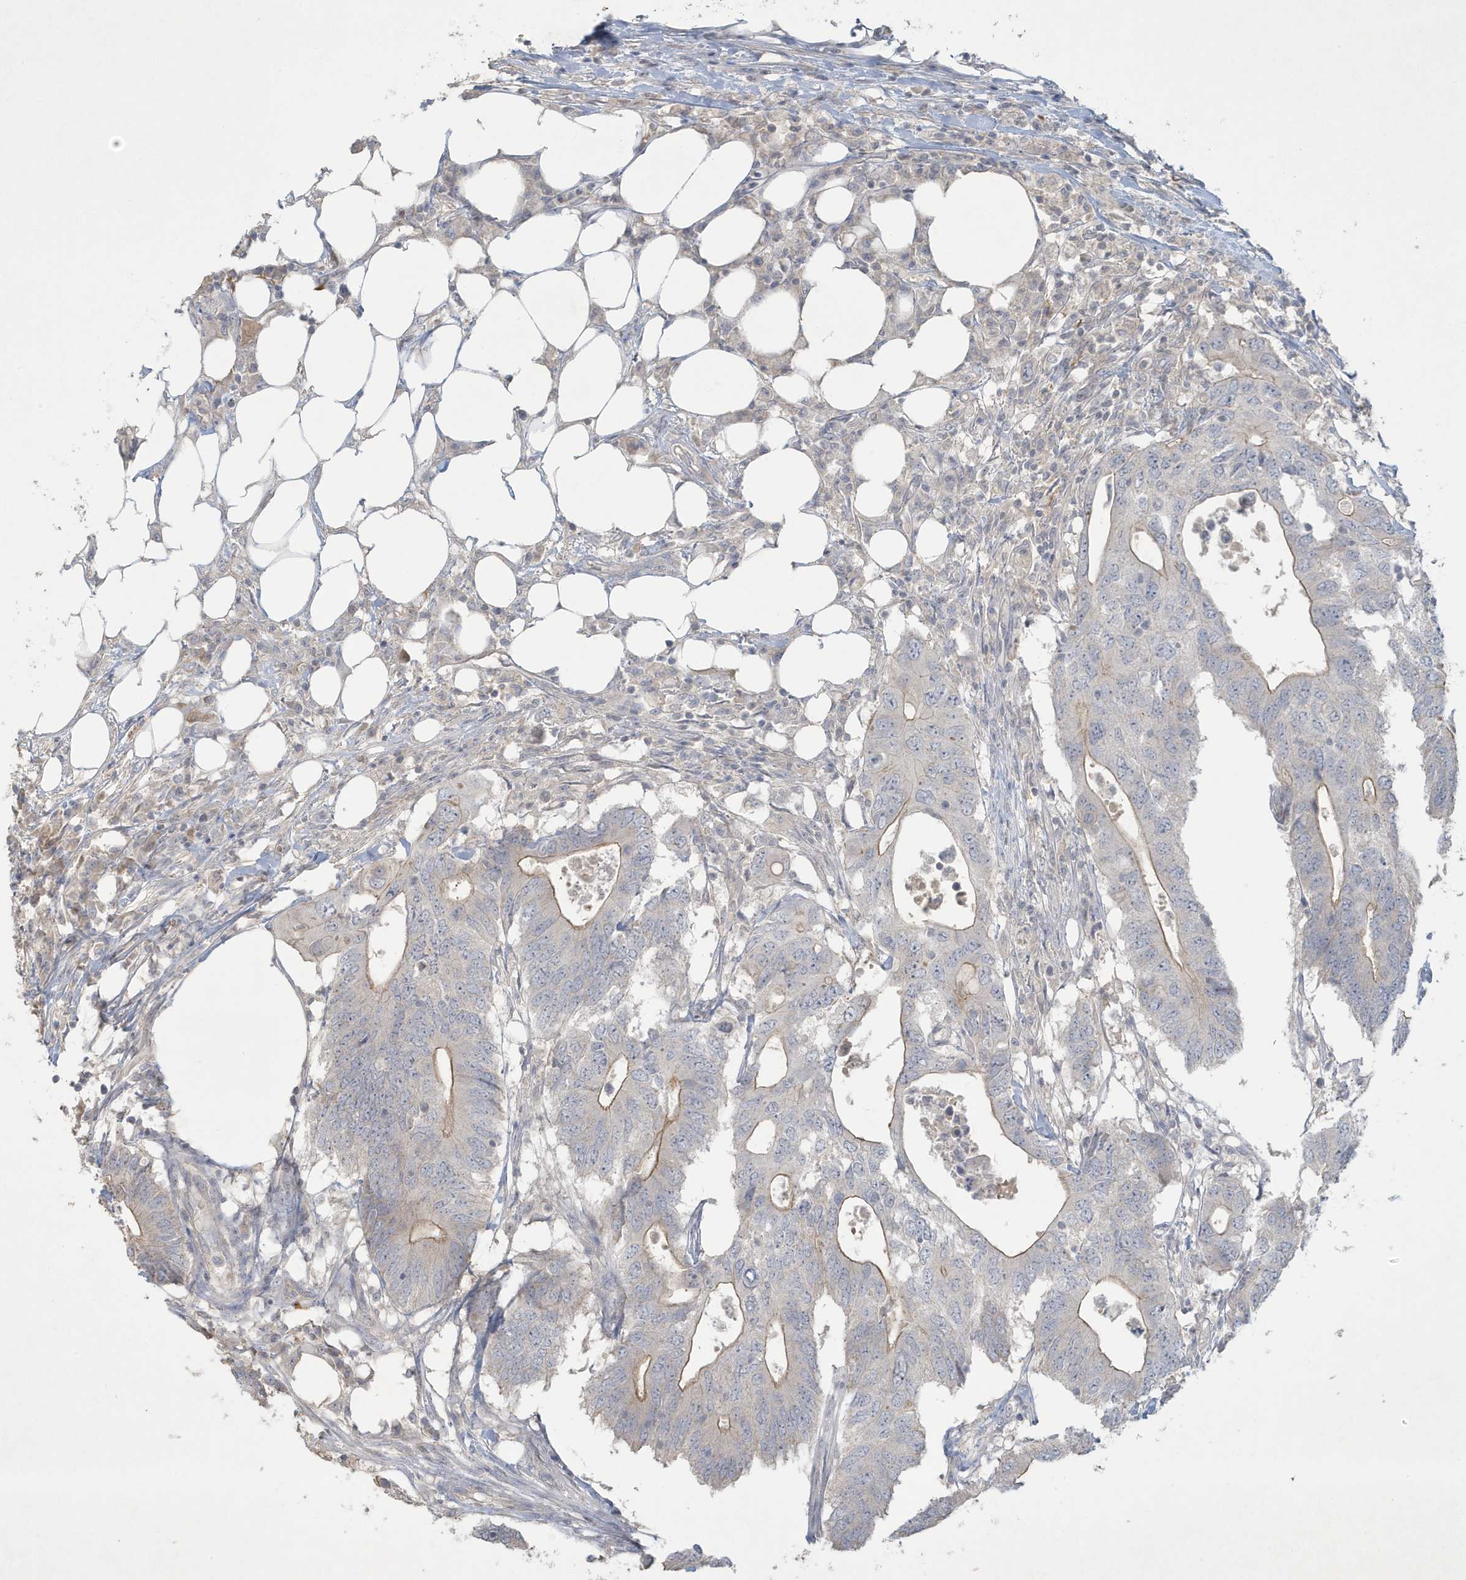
{"staining": {"intensity": "weak", "quantity": "25%-75%", "location": "cytoplasmic/membranous"}, "tissue": "colorectal cancer", "cell_type": "Tumor cells", "image_type": "cancer", "snomed": [{"axis": "morphology", "description": "Adenocarcinoma, NOS"}, {"axis": "topography", "description": "Colon"}], "caption": "The immunohistochemical stain shows weak cytoplasmic/membranous staining in tumor cells of colorectal adenocarcinoma tissue.", "gene": "CCDC24", "patient": {"sex": "male", "age": 71}}